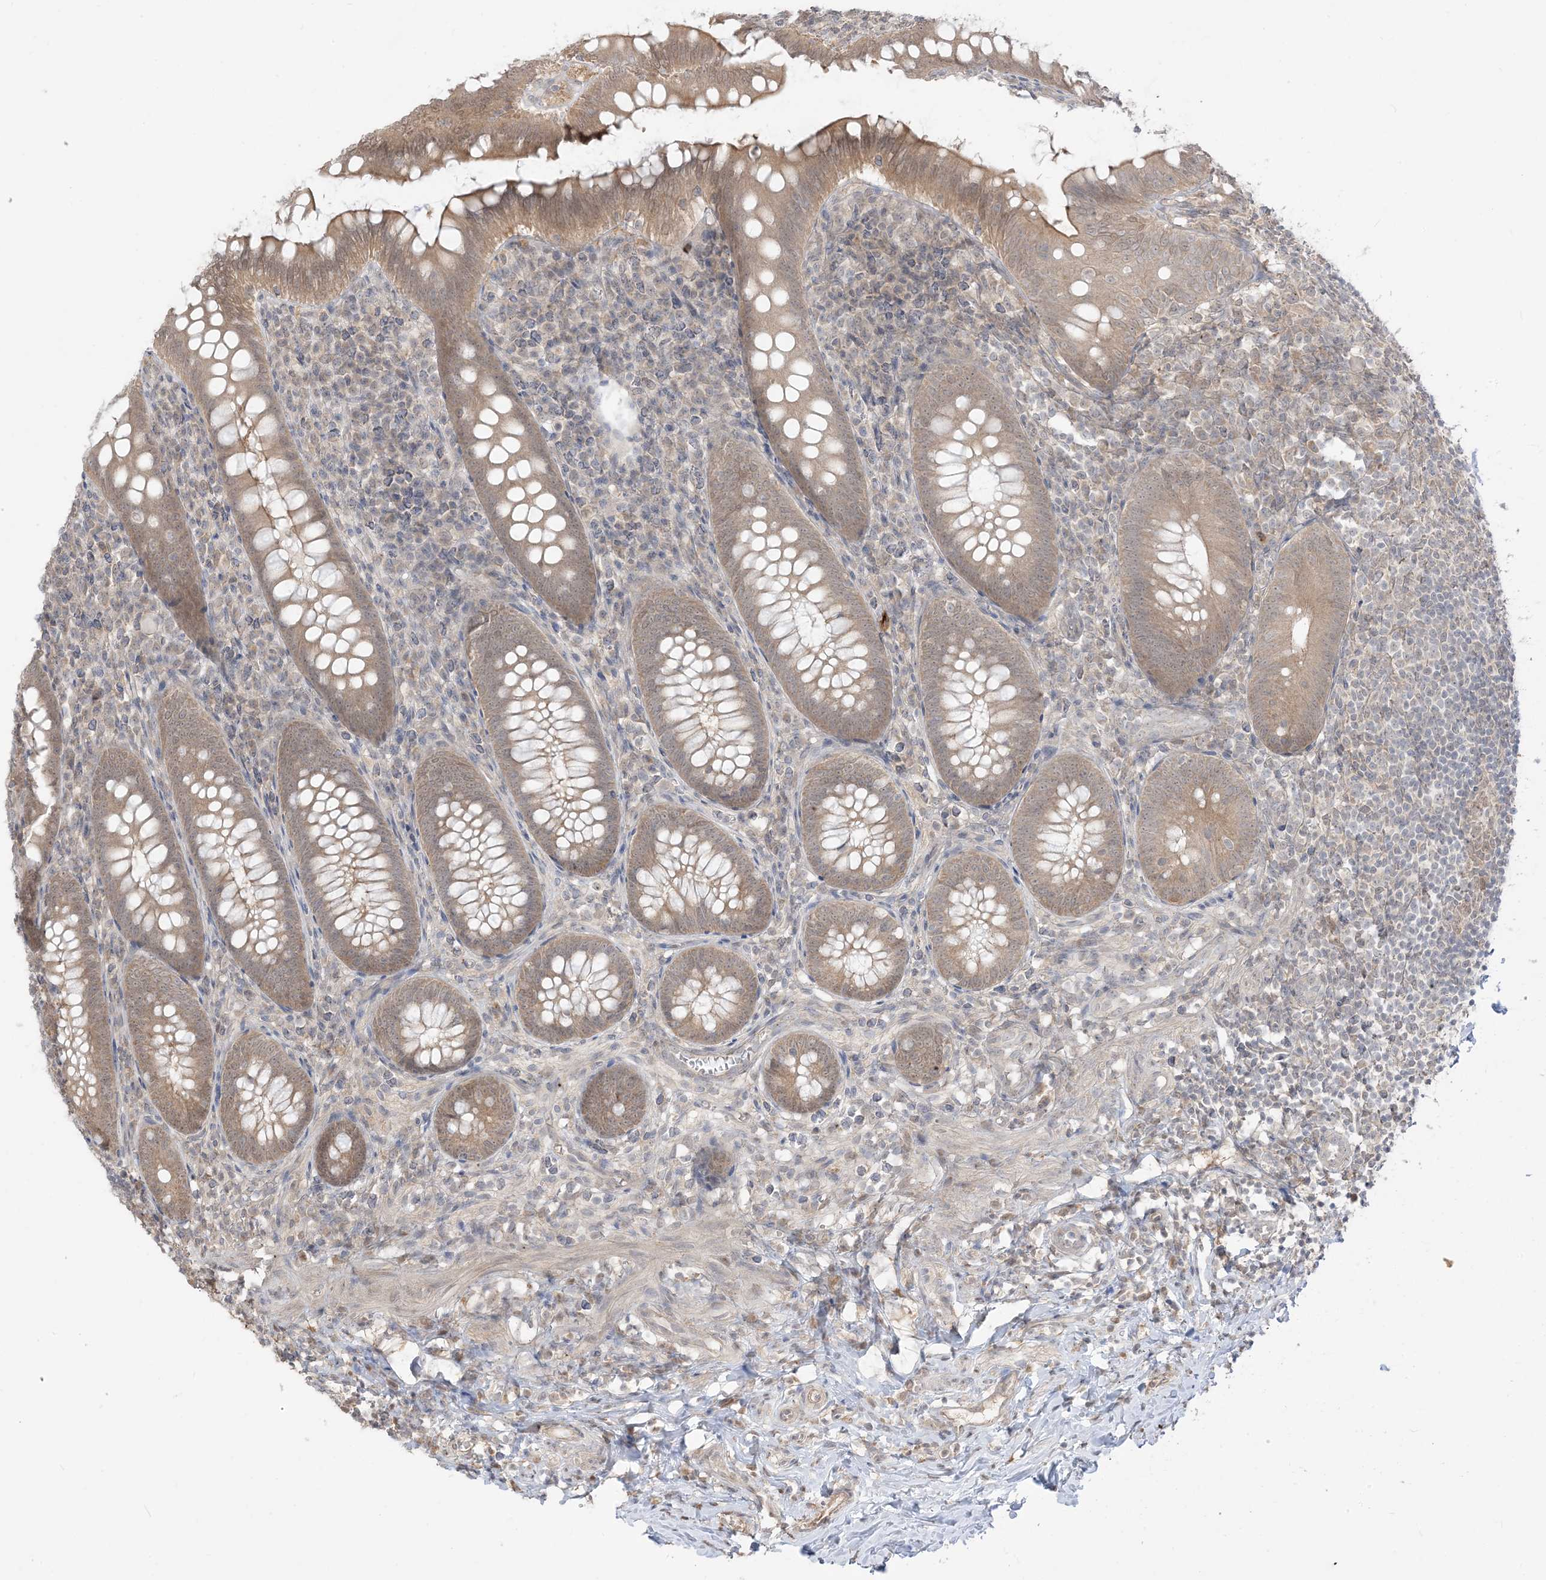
{"staining": {"intensity": "moderate", "quantity": ">75%", "location": "cytoplasmic/membranous"}, "tissue": "appendix", "cell_type": "Glandular cells", "image_type": "normal", "snomed": [{"axis": "morphology", "description": "Normal tissue, NOS"}, {"axis": "topography", "description": "Appendix"}], "caption": "The micrograph displays staining of normal appendix, revealing moderate cytoplasmic/membranous protein staining (brown color) within glandular cells. The protein of interest is stained brown, and the nuclei are stained in blue (DAB (3,3'-diaminobenzidine) IHC with brightfield microscopy, high magnification).", "gene": "TBCC", "patient": {"sex": "male", "age": 14}}